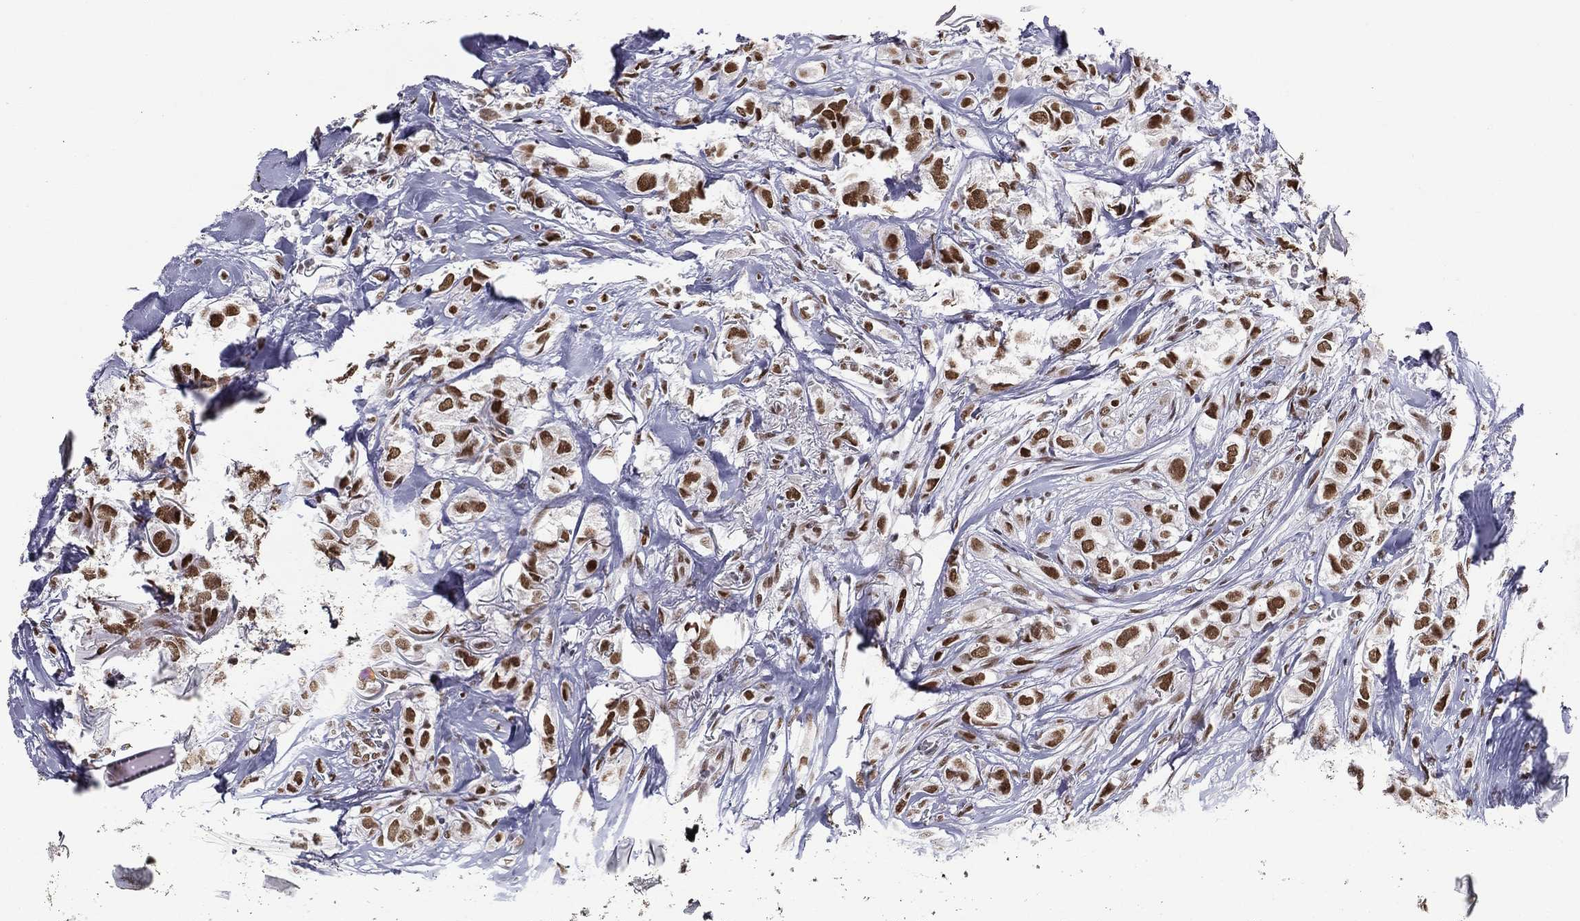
{"staining": {"intensity": "strong", "quantity": ">75%", "location": "nuclear"}, "tissue": "breast cancer", "cell_type": "Tumor cells", "image_type": "cancer", "snomed": [{"axis": "morphology", "description": "Duct carcinoma"}, {"axis": "topography", "description": "Breast"}], "caption": "Strong nuclear expression for a protein is present in approximately >75% of tumor cells of breast cancer using immunohistochemistry (IHC).", "gene": "ZNF7", "patient": {"sex": "female", "age": 85}}